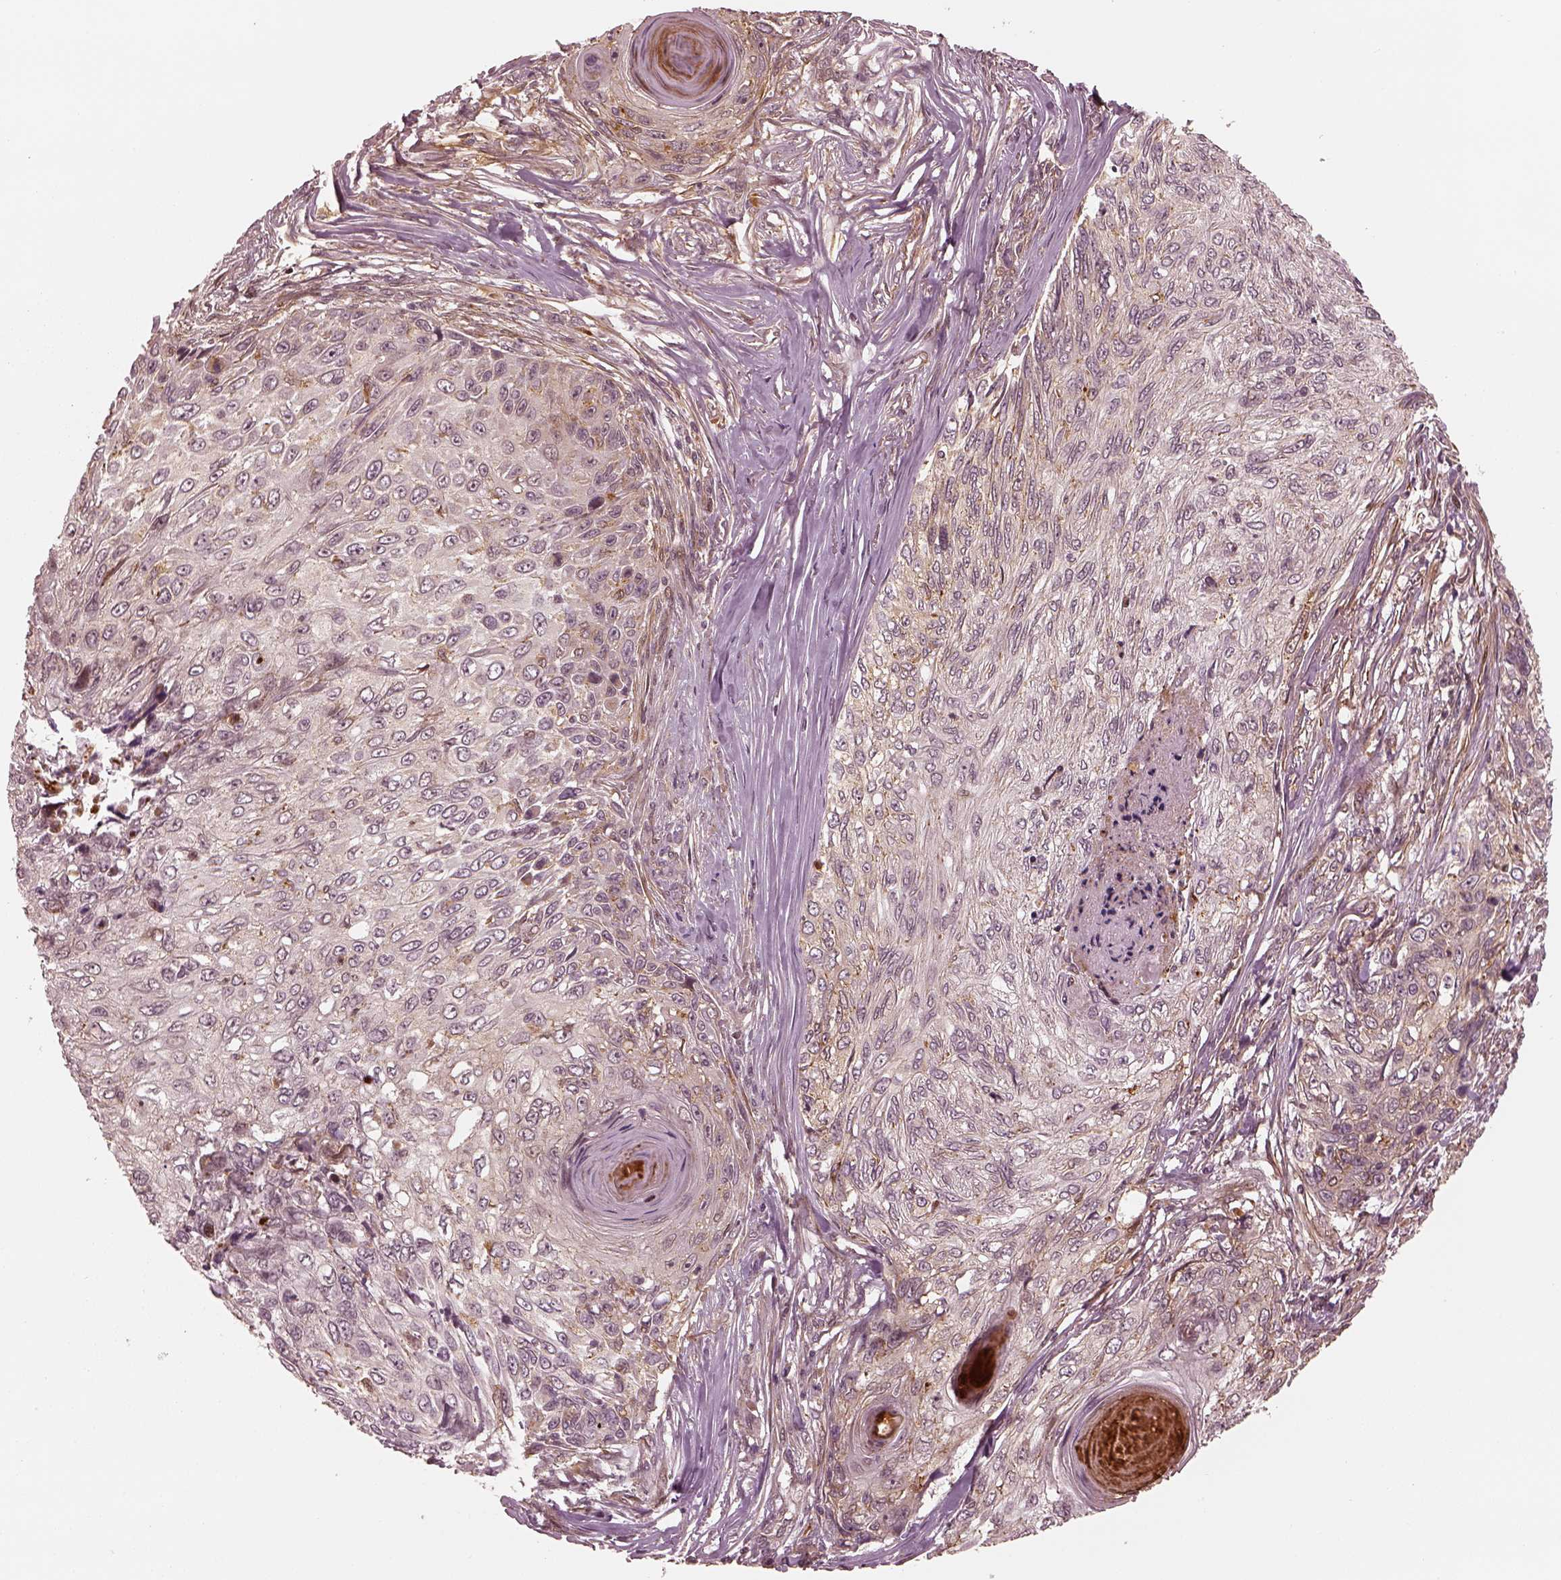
{"staining": {"intensity": "weak", "quantity": "25%-75%", "location": "cytoplasmic/membranous"}, "tissue": "skin cancer", "cell_type": "Tumor cells", "image_type": "cancer", "snomed": [{"axis": "morphology", "description": "Squamous cell carcinoma, NOS"}, {"axis": "topography", "description": "Skin"}], "caption": "Human squamous cell carcinoma (skin) stained for a protein (brown) displays weak cytoplasmic/membranous positive expression in approximately 25%-75% of tumor cells.", "gene": "SLC12A9", "patient": {"sex": "male", "age": 92}}